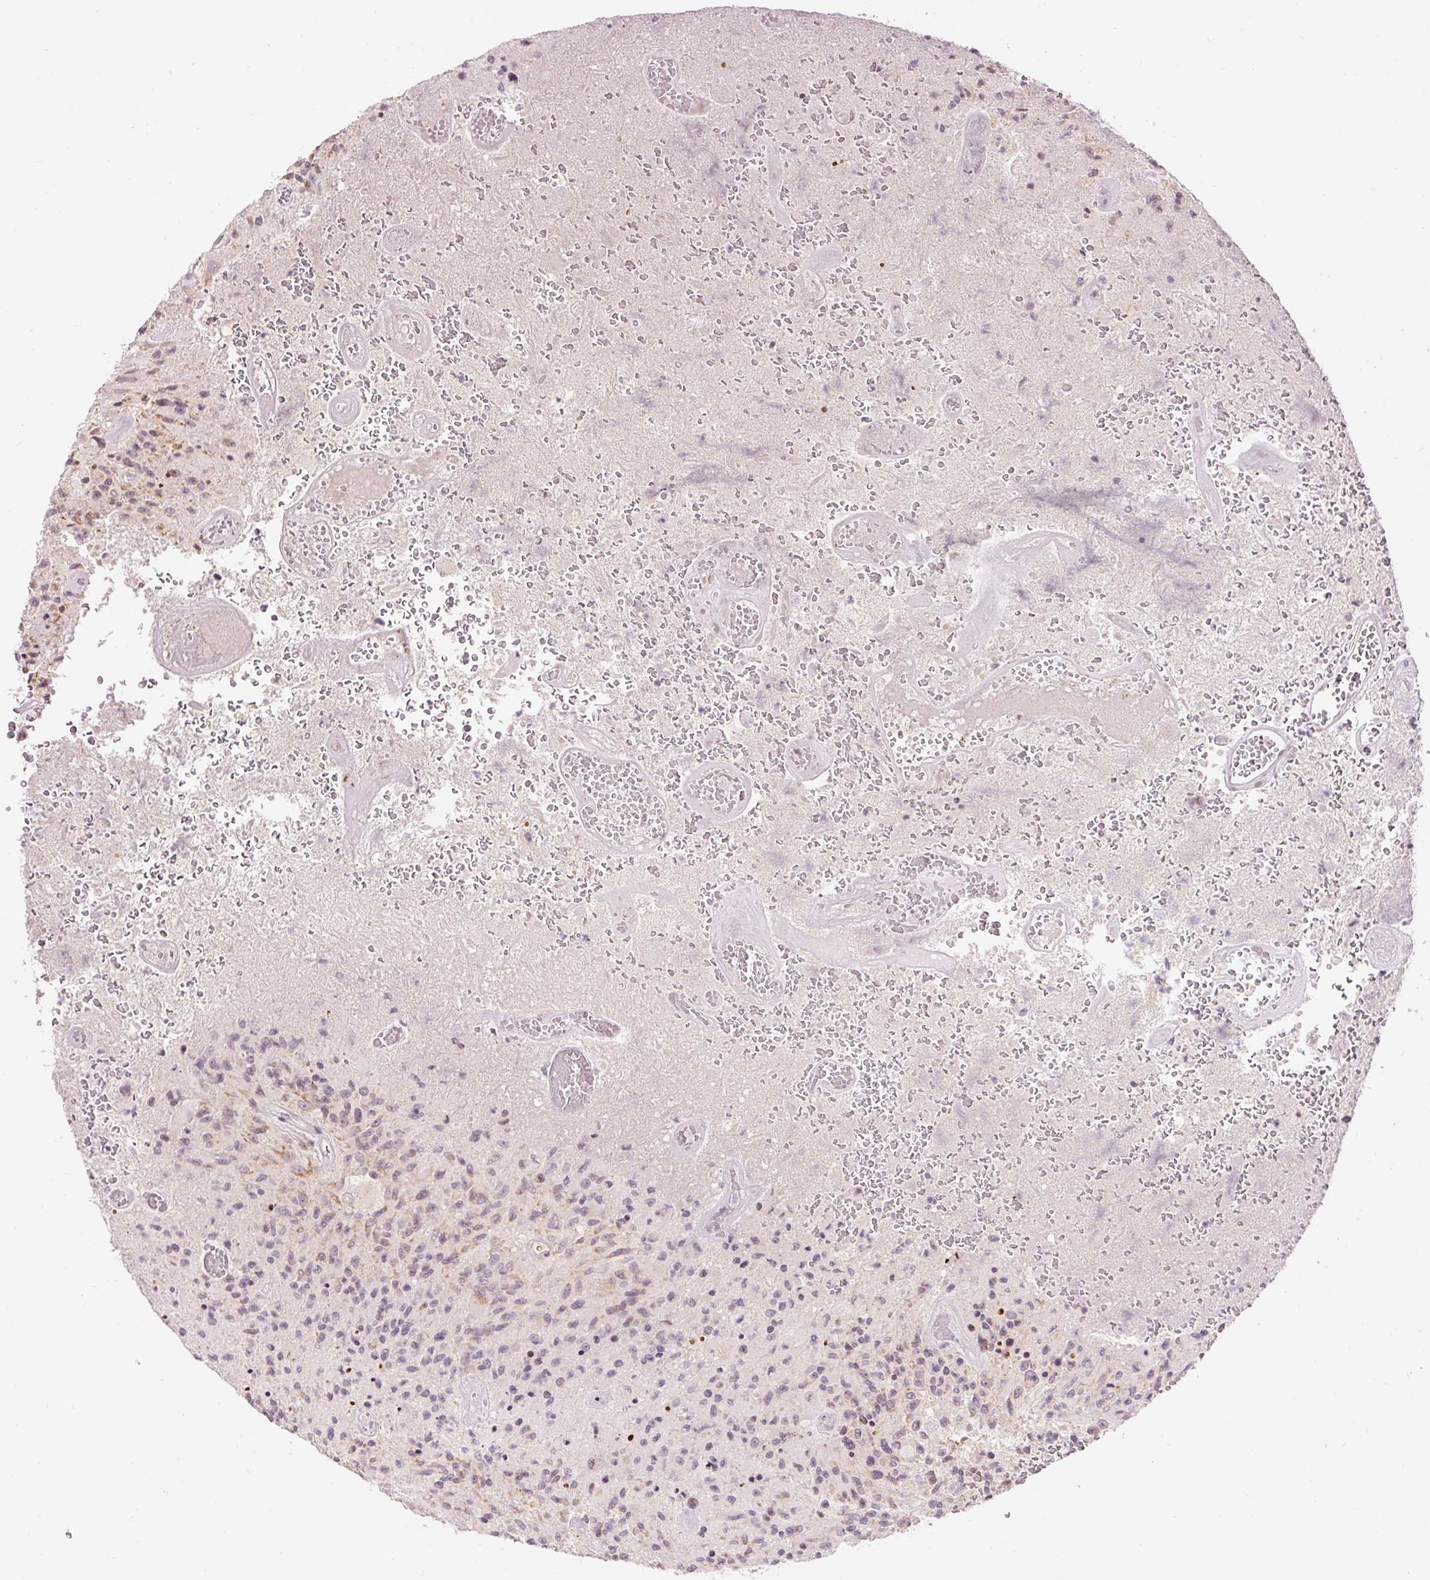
{"staining": {"intensity": "weak", "quantity": "<25%", "location": "cytoplasmic/membranous"}, "tissue": "glioma", "cell_type": "Tumor cells", "image_type": "cancer", "snomed": [{"axis": "morphology", "description": "Normal tissue, NOS"}, {"axis": "morphology", "description": "Glioma, malignant, High grade"}, {"axis": "topography", "description": "Cerebral cortex"}], "caption": "IHC of human malignant glioma (high-grade) displays no positivity in tumor cells.", "gene": "ABHD11", "patient": {"sex": "male", "age": 56}}